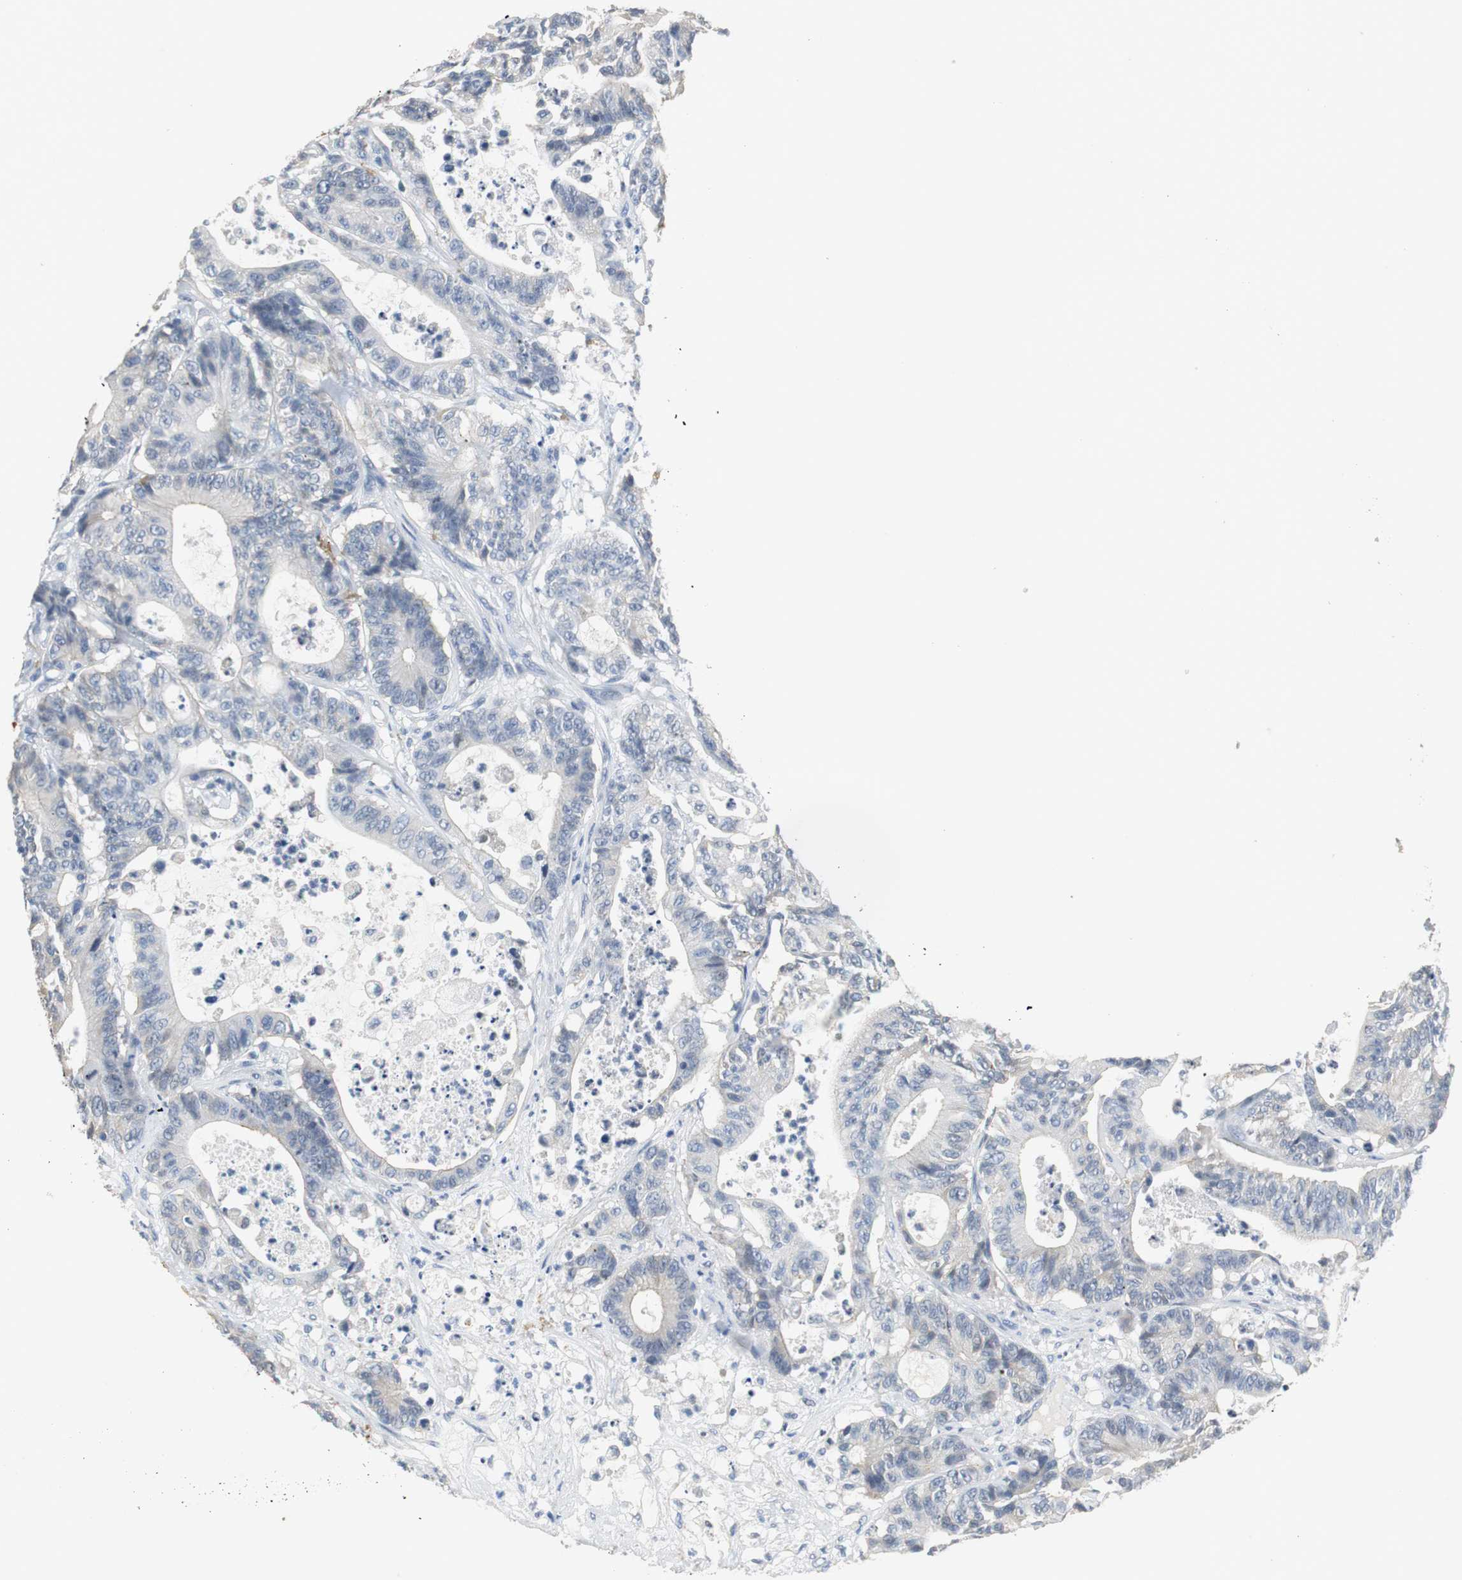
{"staining": {"intensity": "weak", "quantity": "<25%", "location": "cytoplasmic/membranous"}, "tissue": "colorectal cancer", "cell_type": "Tumor cells", "image_type": "cancer", "snomed": [{"axis": "morphology", "description": "Adenocarcinoma, NOS"}, {"axis": "topography", "description": "Colon"}], "caption": "Colorectal cancer was stained to show a protein in brown. There is no significant expression in tumor cells.", "gene": "MUC7", "patient": {"sex": "female", "age": 84}}